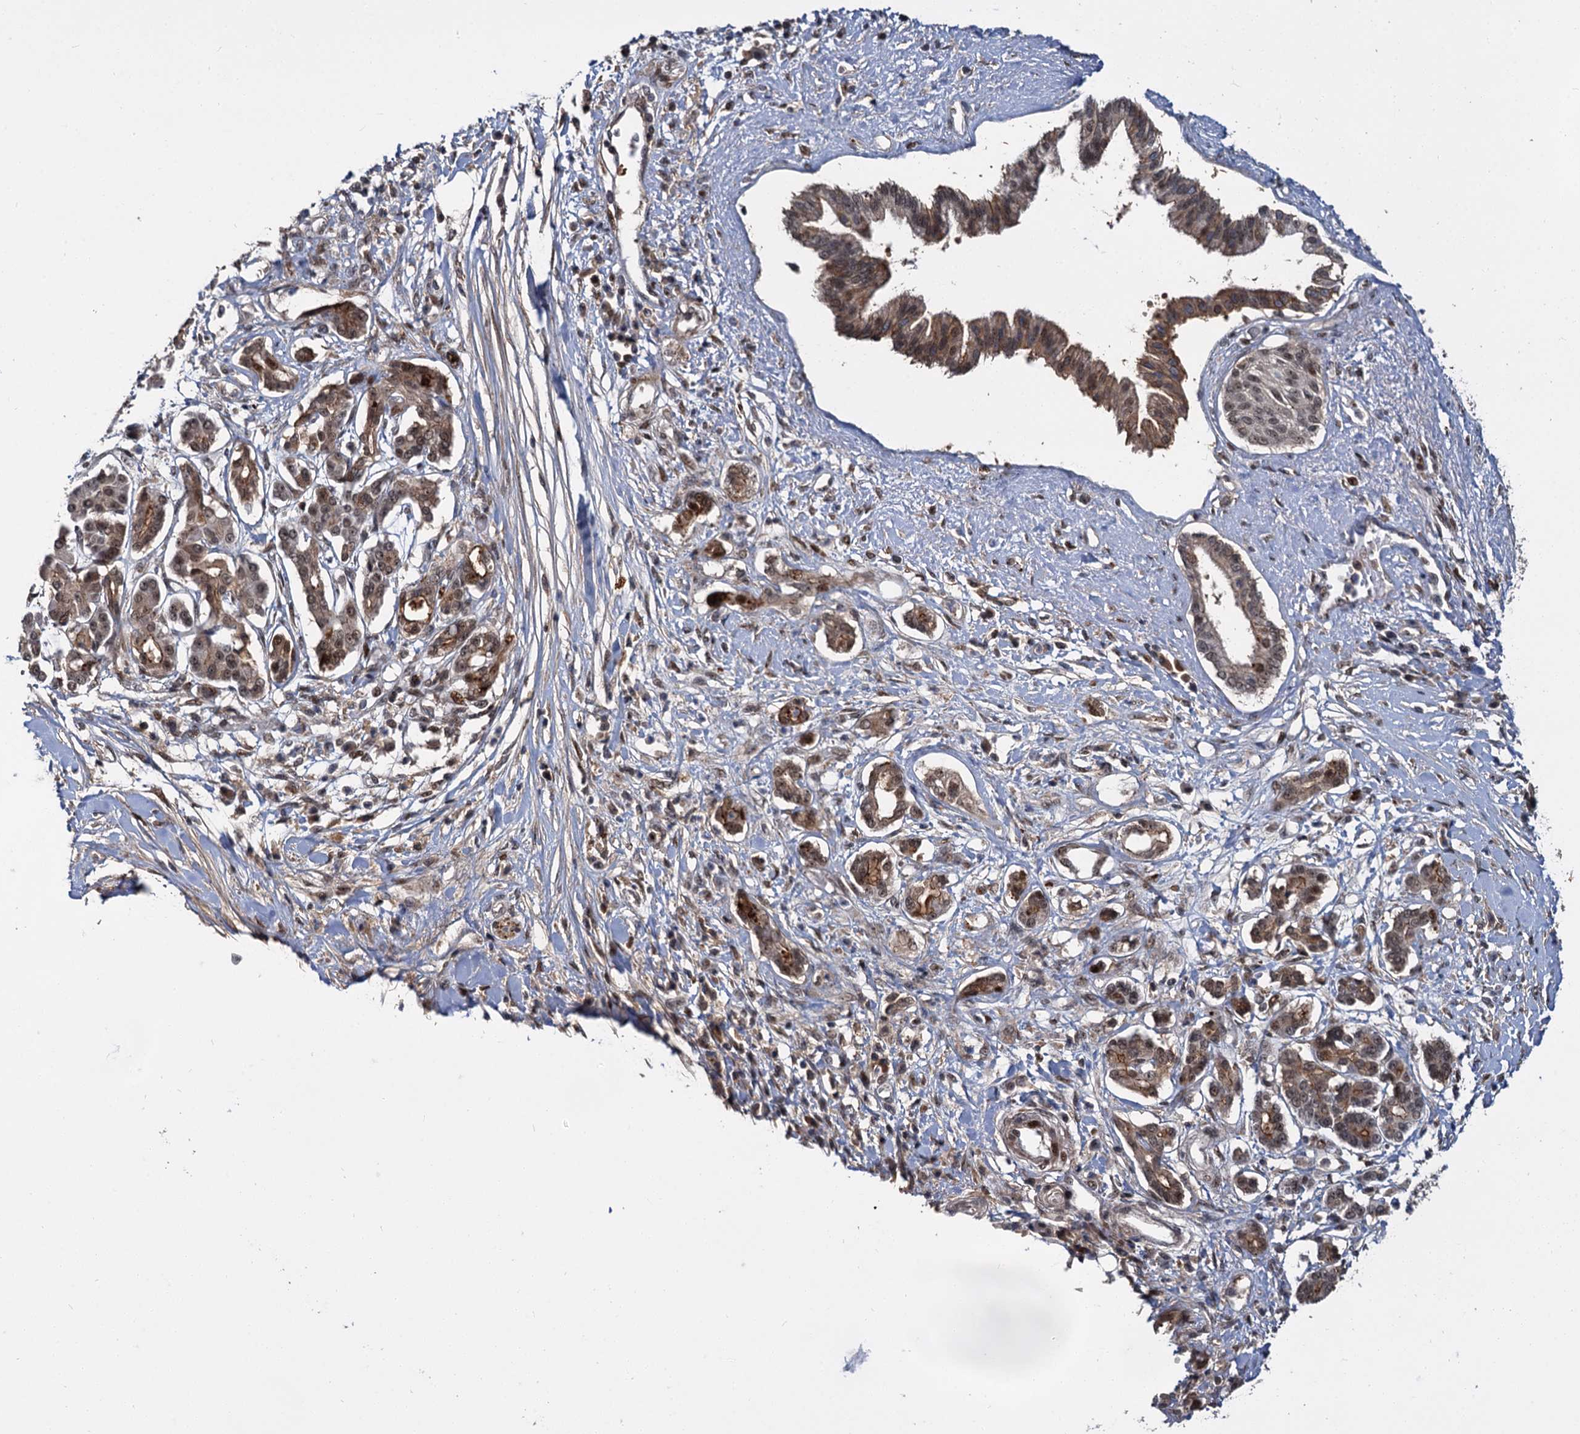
{"staining": {"intensity": "moderate", "quantity": ">75%", "location": "cytoplasmic/membranous,nuclear"}, "tissue": "pancreatic cancer", "cell_type": "Tumor cells", "image_type": "cancer", "snomed": [{"axis": "morphology", "description": "Inflammation, NOS"}, {"axis": "morphology", "description": "Adenocarcinoma, NOS"}, {"axis": "topography", "description": "Pancreas"}], "caption": "A micrograph of pancreatic adenocarcinoma stained for a protein demonstrates moderate cytoplasmic/membranous and nuclear brown staining in tumor cells. The staining was performed using DAB to visualize the protein expression in brown, while the nuclei were stained in blue with hematoxylin (Magnification: 20x).", "gene": "MBD6", "patient": {"sex": "female", "age": 56}}